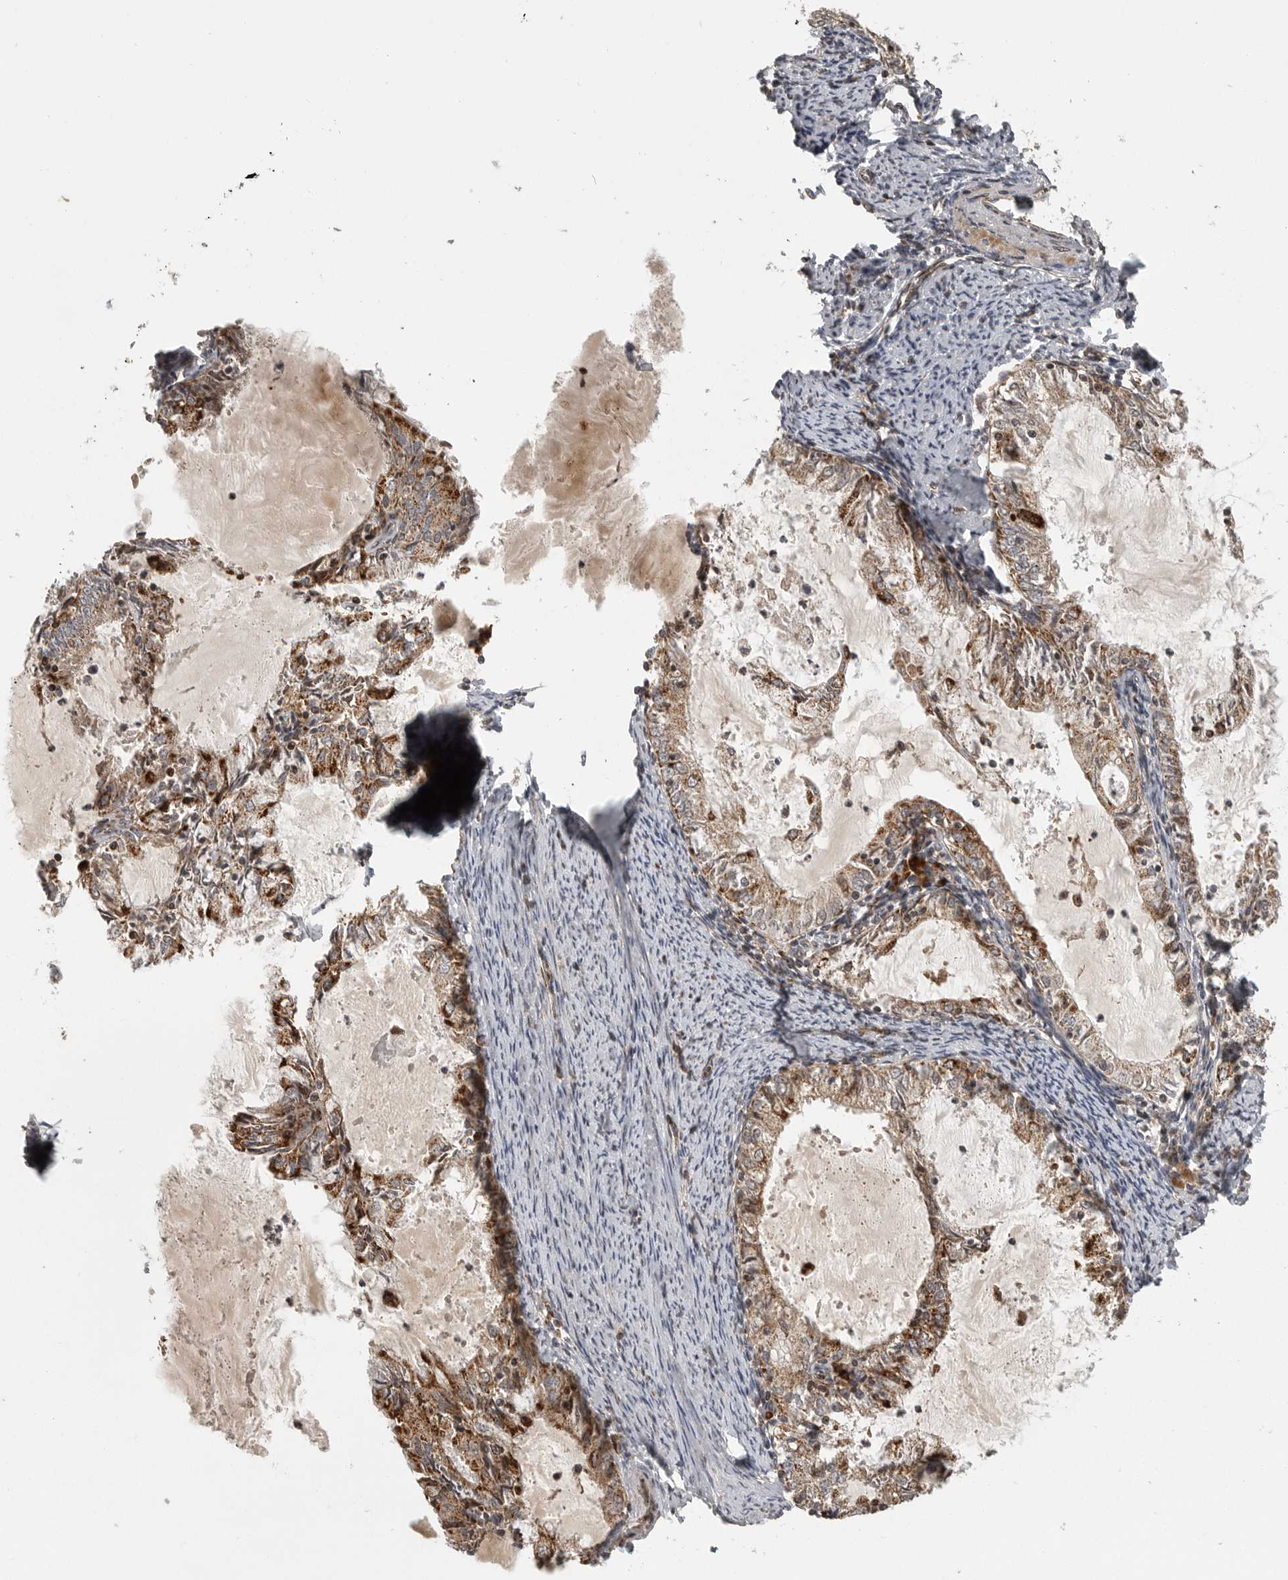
{"staining": {"intensity": "moderate", "quantity": ">75%", "location": "cytoplasmic/membranous"}, "tissue": "endometrial cancer", "cell_type": "Tumor cells", "image_type": "cancer", "snomed": [{"axis": "morphology", "description": "Adenocarcinoma, NOS"}, {"axis": "topography", "description": "Endometrium"}], "caption": "Adenocarcinoma (endometrial) stained for a protein exhibits moderate cytoplasmic/membranous positivity in tumor cells.", "gene": "NARS2", "patient": {"sex": "female", "age": 57}}